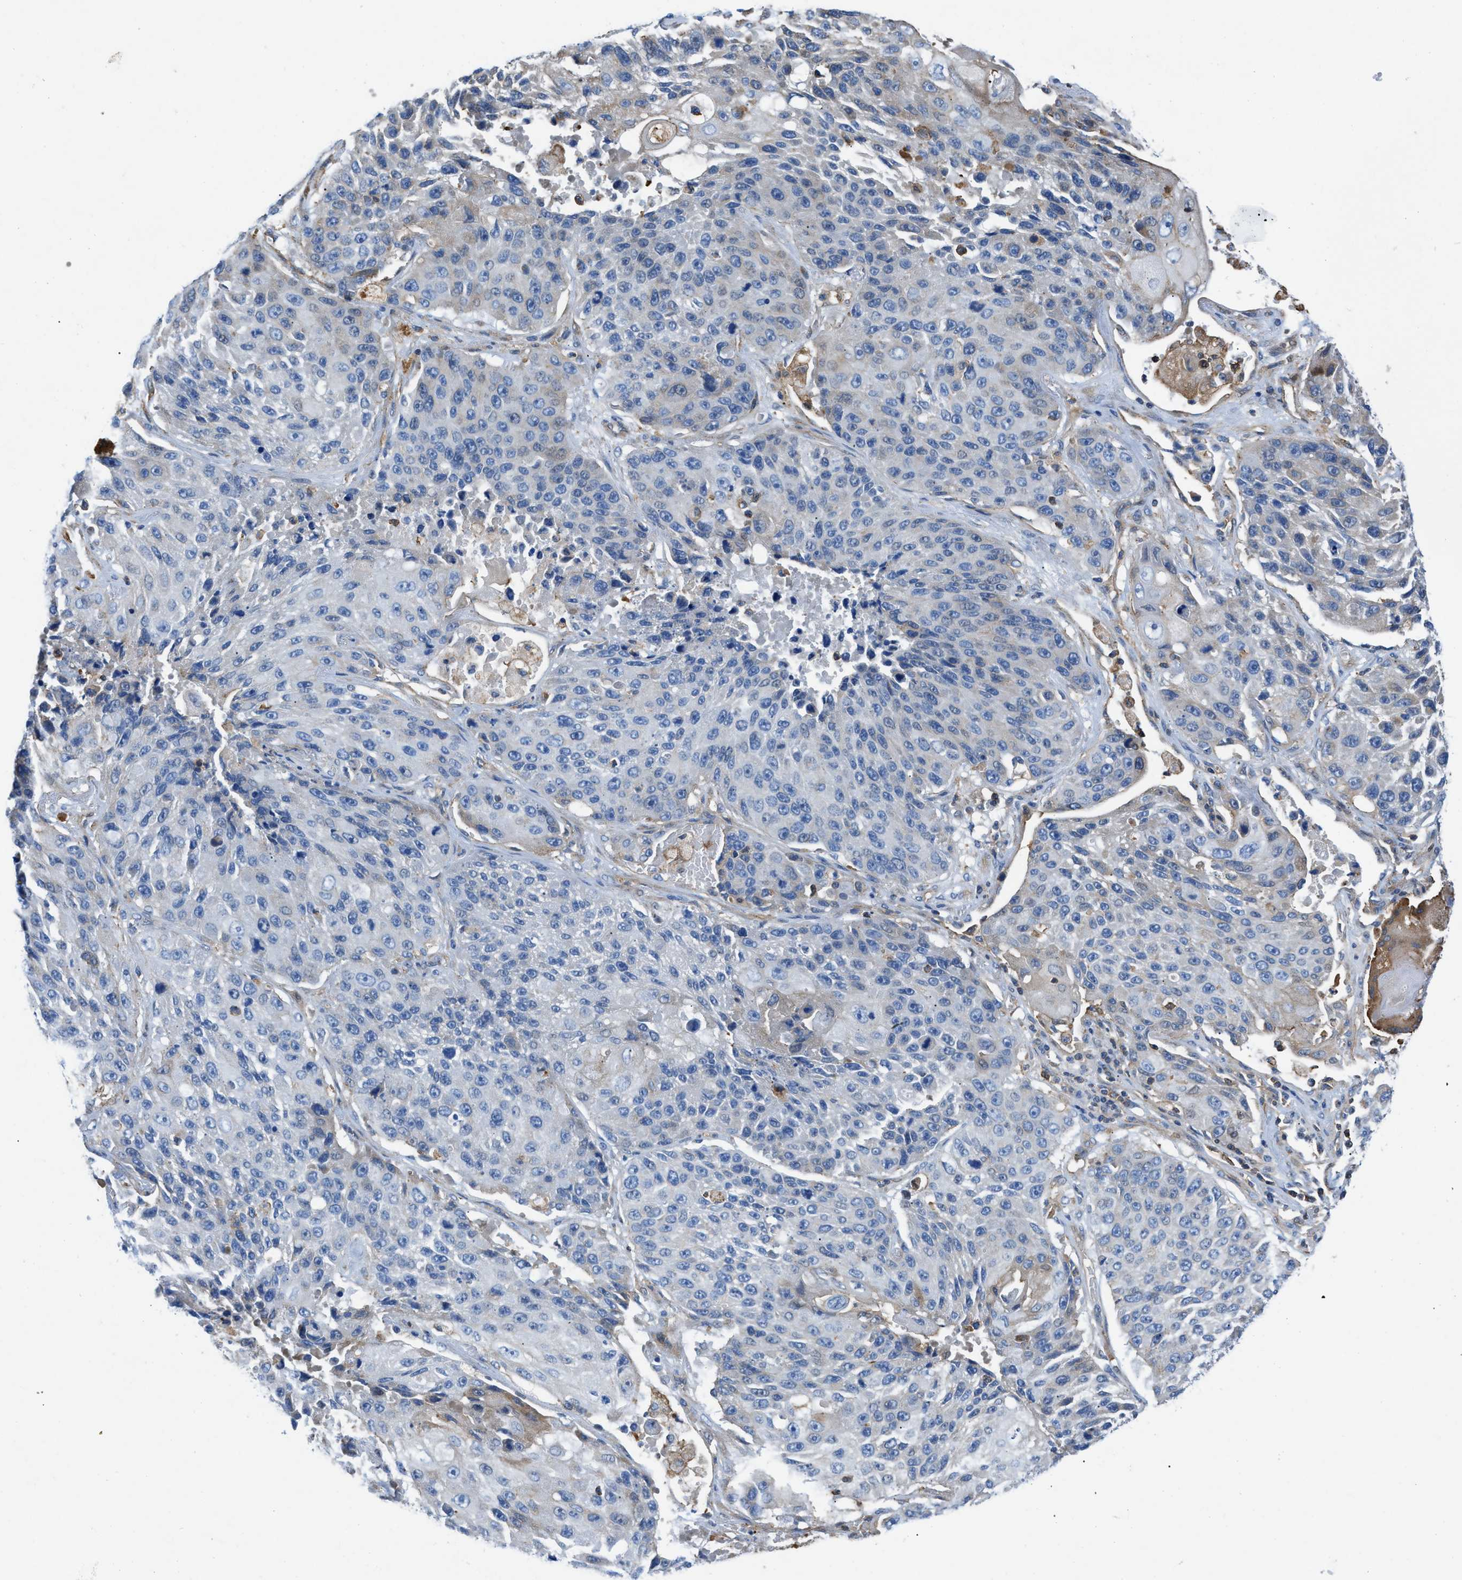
{"staining": {"intensity": "negative", "quantity": "none", "location": "none"}, "tissue": "lung cancer", "cell_type": "Tumor cells", "image_type": "cancer", "snomed": [{"axis": "morphology", "description": "Squamous cell carcinoma, NOS"}, {"axis": "topography", "description": "Lung"}], "caption": "The histopathology image reveals no significant staining in tumor cells of squamous cell carcinoma (lung). (Immunohistochemistry, brightfield microscopy, high magnification).", "gene": "ATP6V0D1", "patient": {"sex": "male", "age": 61}}